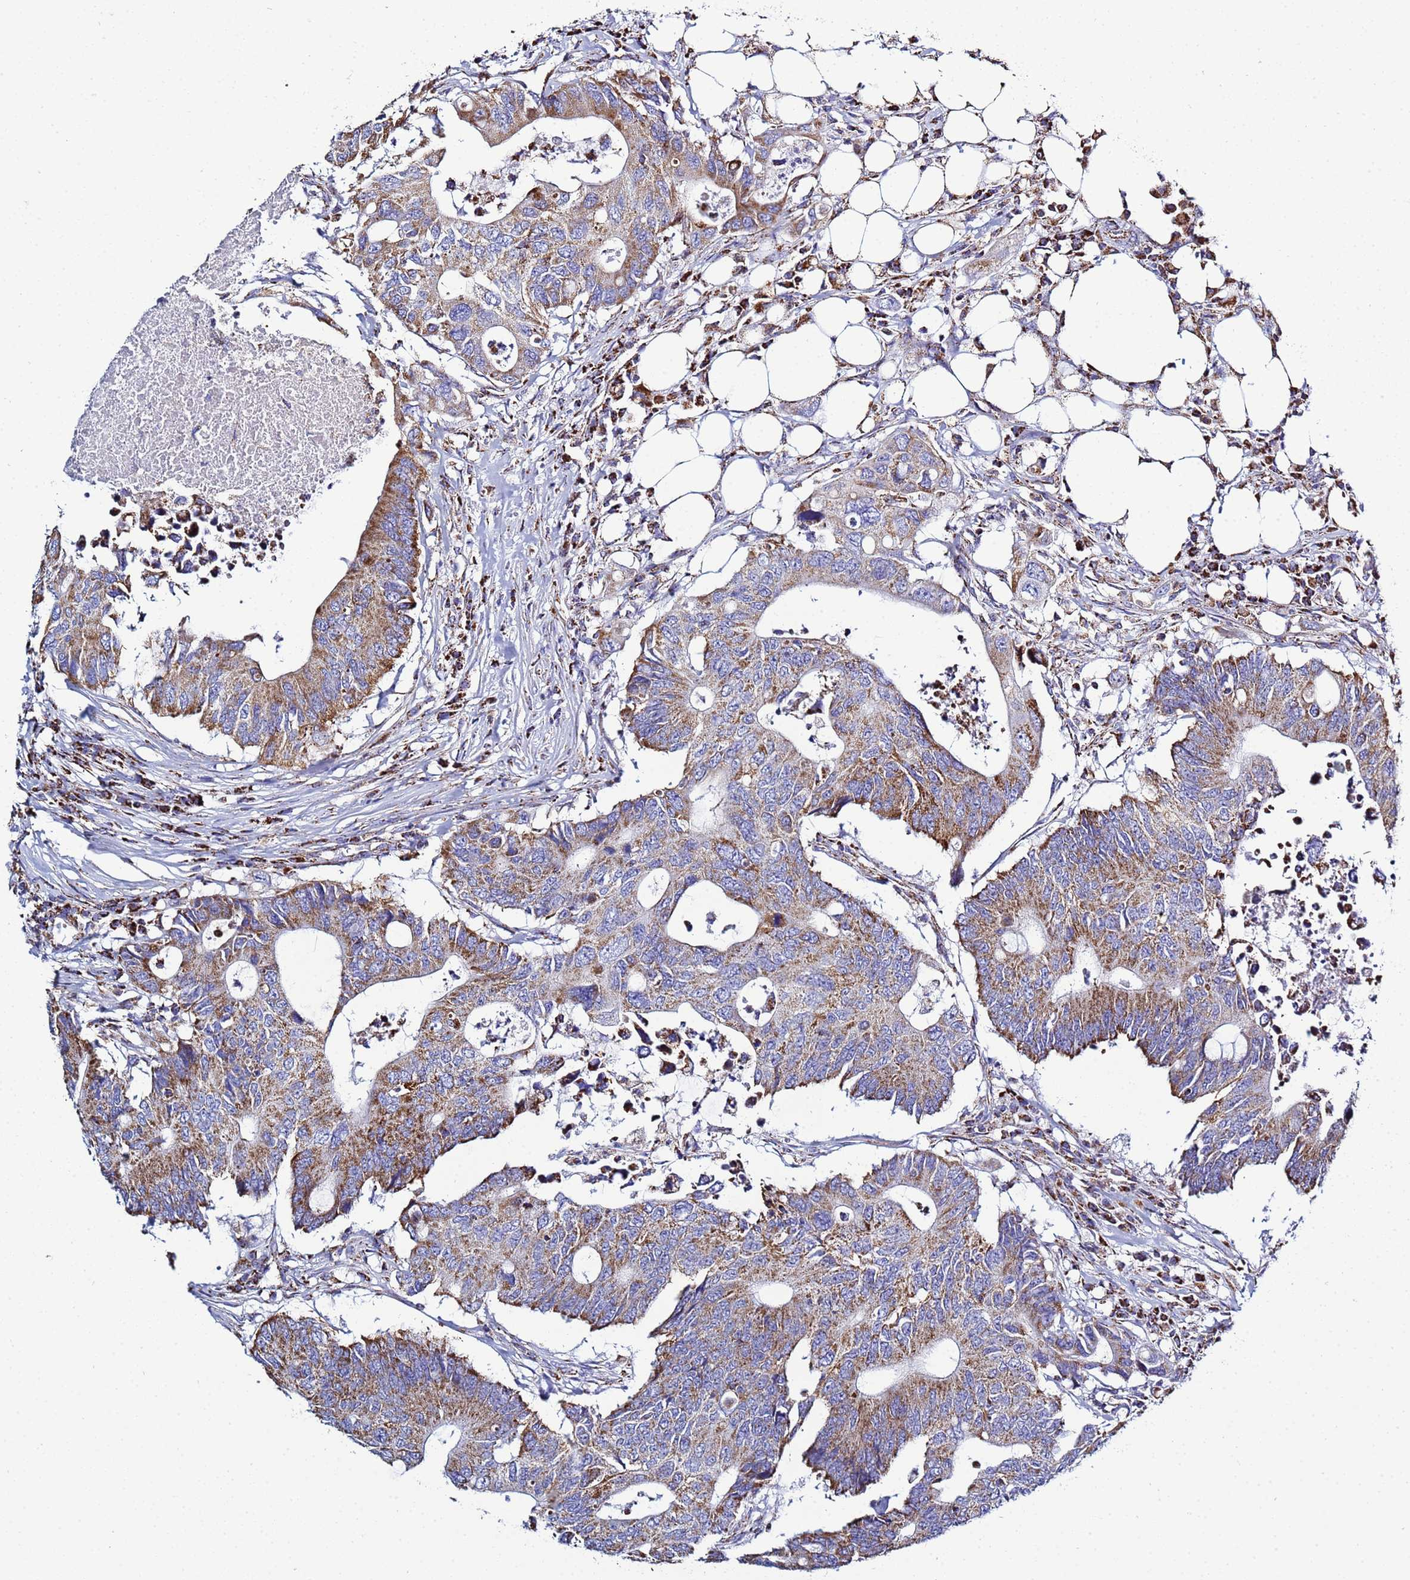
{"staining": {"intensity": "moderate", "quantity": ">75%", "location": "cytoplasmic/membranous"}, "tissue": "colorectal cancer", "cell_type": "Tumor cells", "image_type": "cancer", "snomed": [{"axis": "morphology", "description": "Adenocarcinoma, NOS"}, {"axis": "topography", "description": "Colon"}], "caption": "High-magnification brightfield microscopy of colorectal adenocarcinoma stained with DAB (3,3'-diaminobenzidine) (brown) and counterstained with hematoxylin (blue). tumor cells exhibit moderate cytoplasmic/membranous positivity is seen in about>75% of cells.", "gene": "COQ4", "patient": {"sex": "male", "age": 71}}